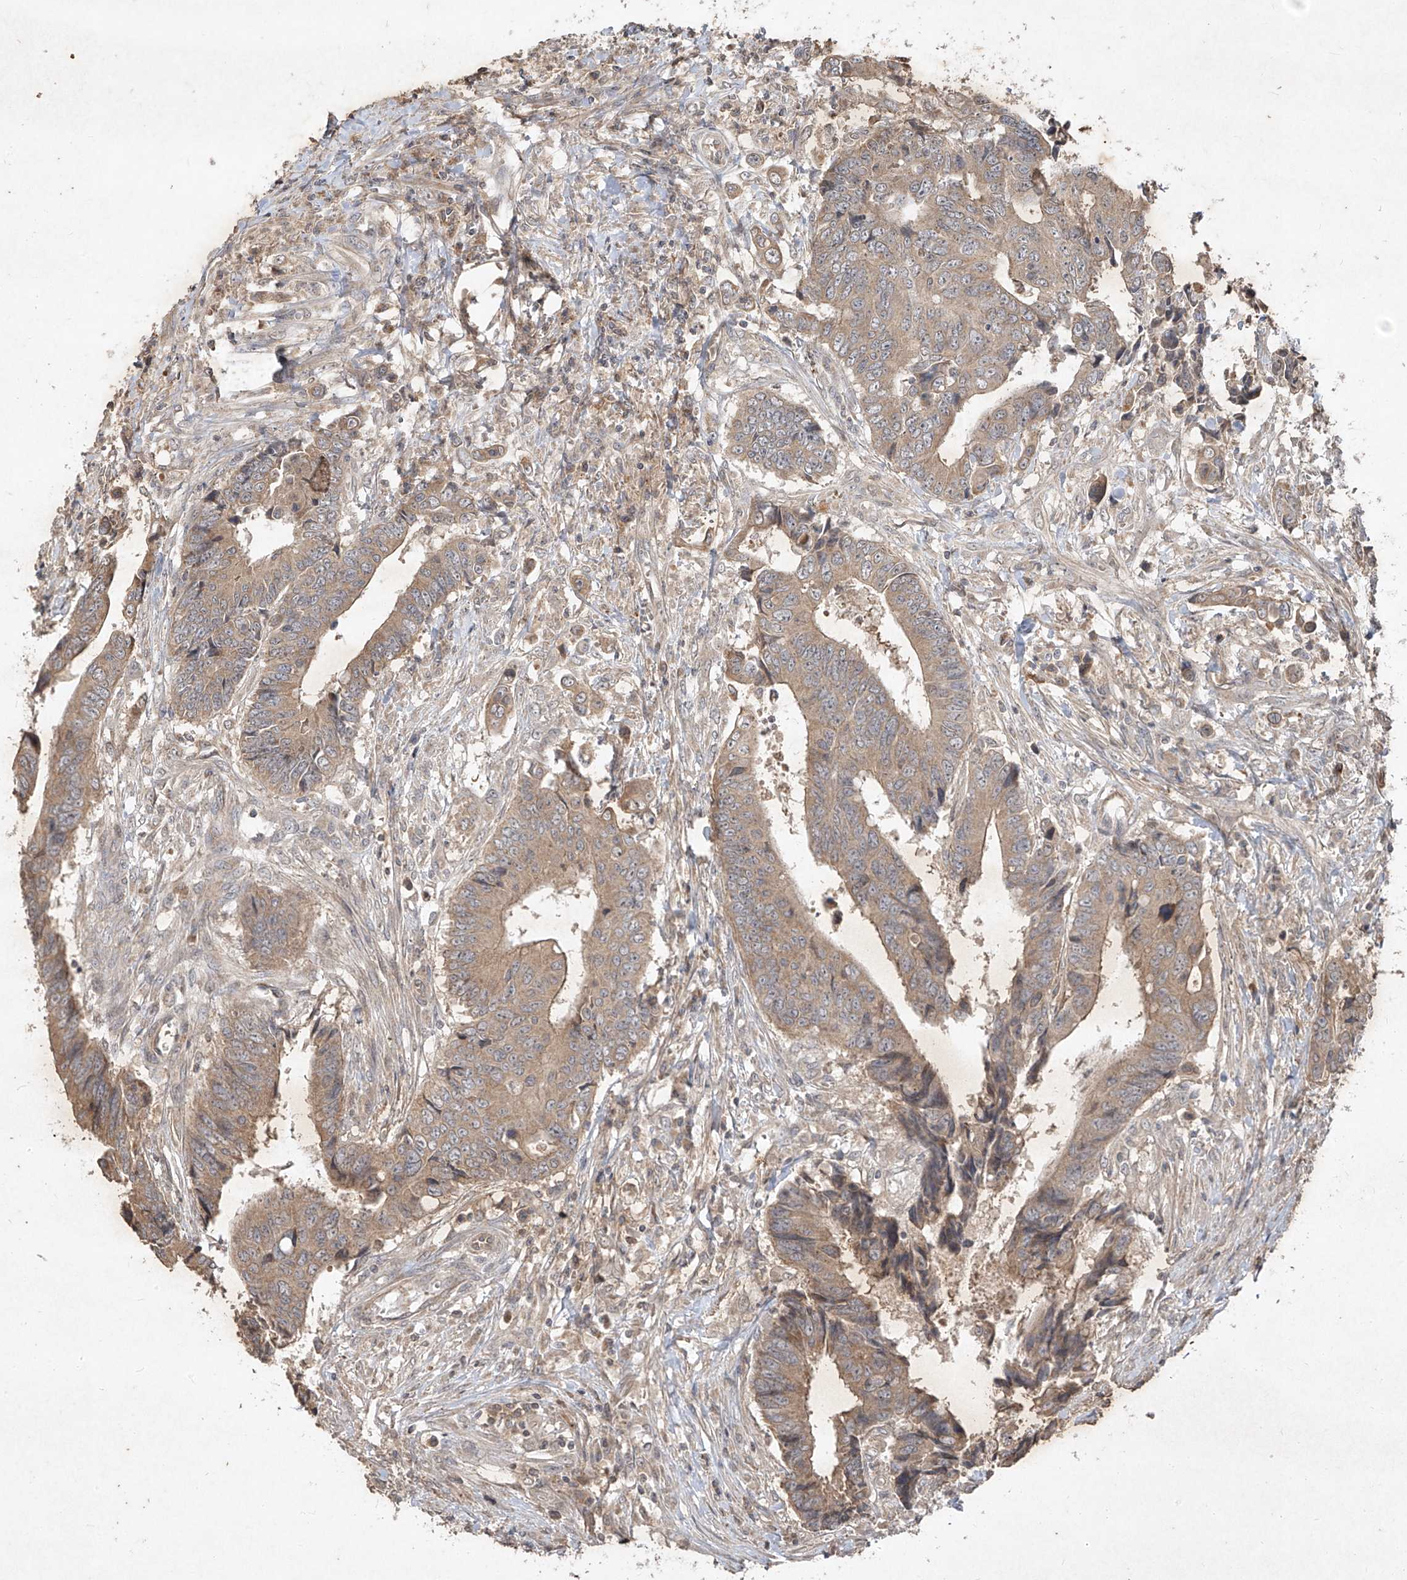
{"staining": {"intensity": "weak", "quantity": ">75%", "location": "cytoplasmic/membranous"}, "tissue": "colorectal cancer", "cell_type": "Tumor cells", "image_type": "cancer", "snomed": [{"axis": "morphology", "description": "Adenocarcinoma, NOS"}, {"axis": "topography", "description": "Rectum"}], "caption": "Immunohistochemistry (DAB (3,3'-diaminobenzidine)) staining of human colorectal cancer (adenocarcinoma) demonstrates weak cytoplasmic/membranous protein expression in about >75% of tumor cells. The protein is stained brown, and the nuclei are stained in blue (DAB (3,3'-diaminobenzidine) IHC with brightfield microscopy, high magnification).", "gene": "ABCD3", "patient": {"sex": "male", "age": 84}}